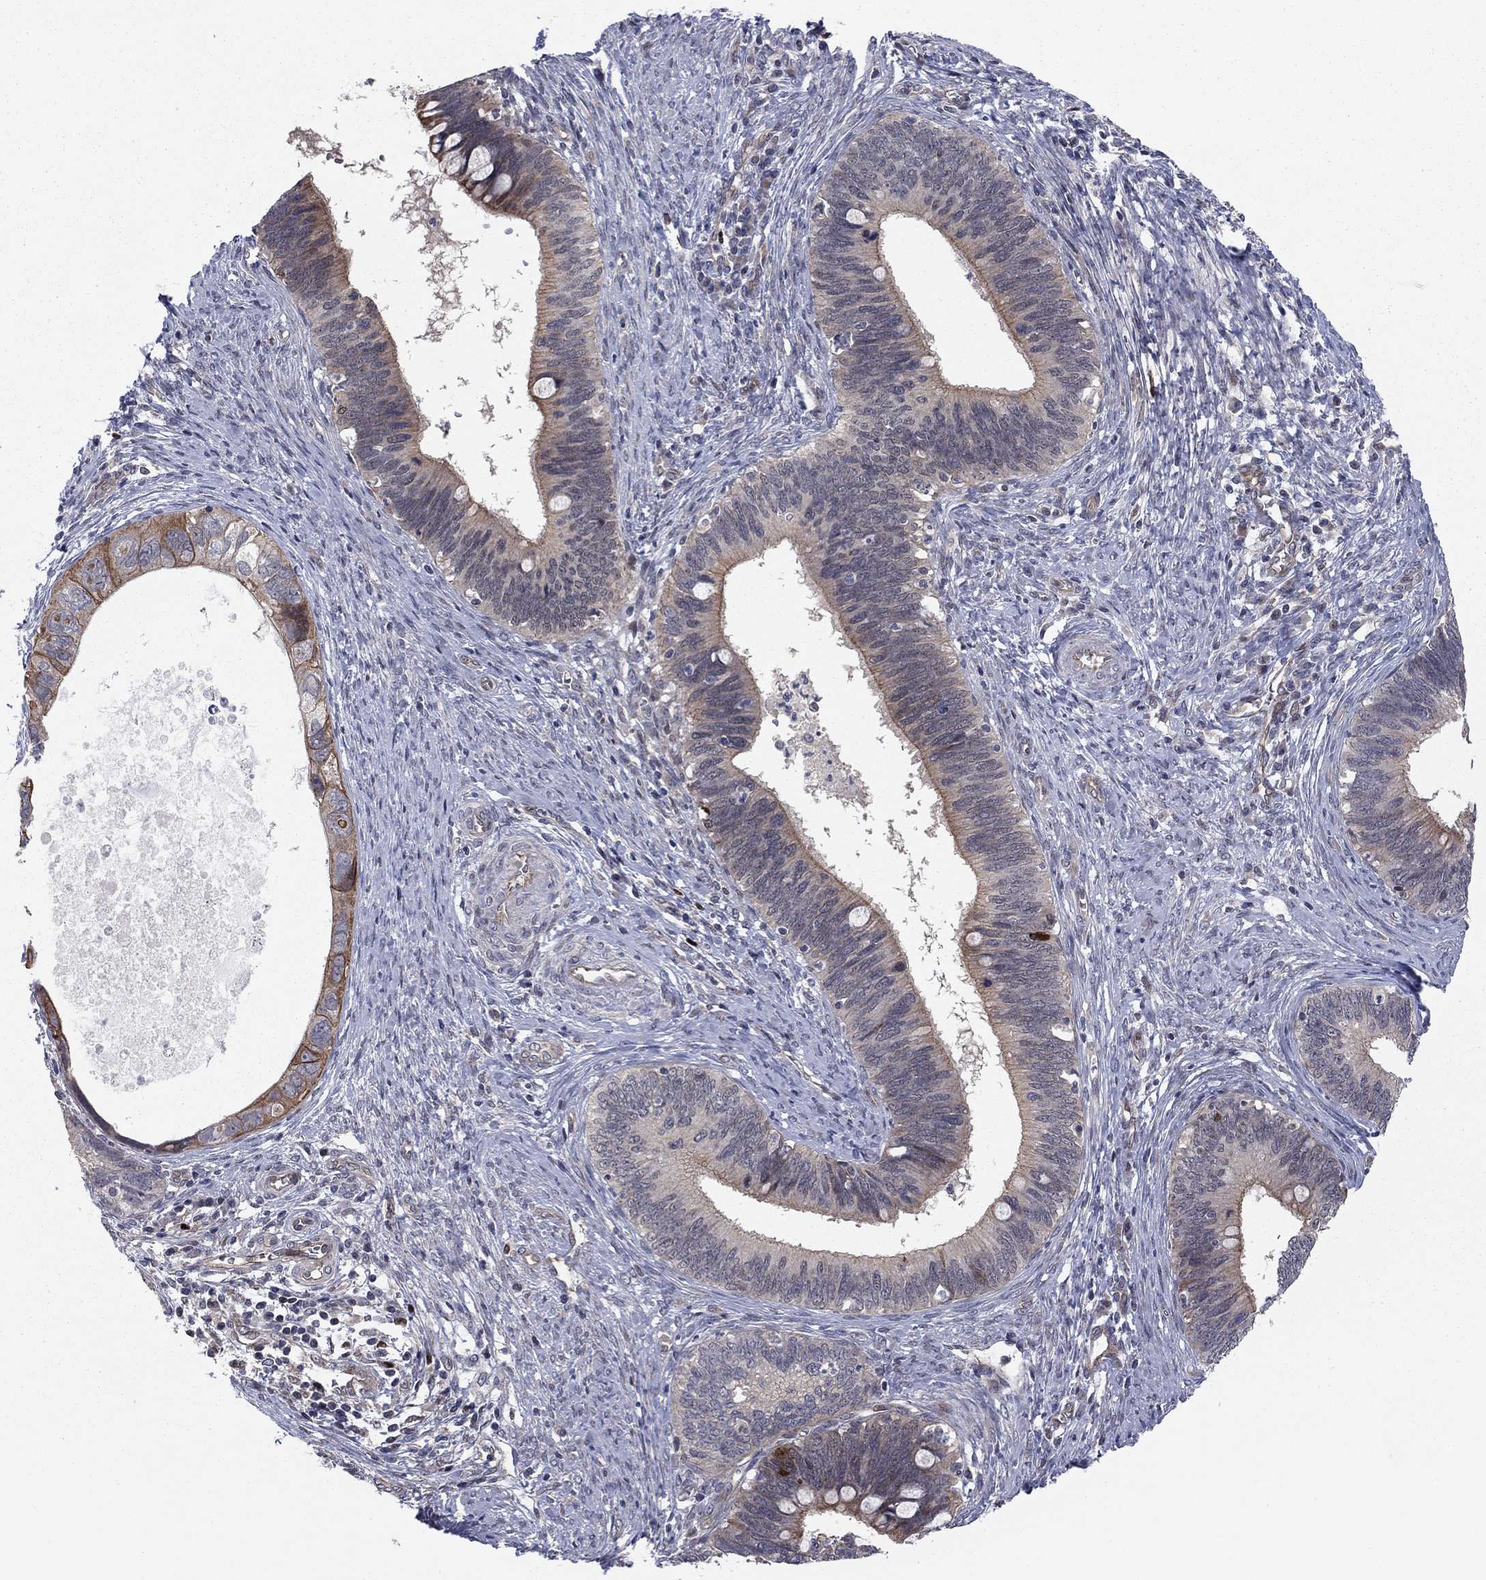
{"staining": {"intensity": "moderate", "quantity": "<25%", "location": "cytoplasmic/membranous"}, "tissue": "cervical cancer", "cell_type": "Tumor cells", "image_type": "cancer", "snomed": [{"axis": "morphology", "description": "Adenocarcinoma, NOS"}, {"axis": "topography", "description": "Cervix"}], "caption": "IHC (DAB (3,3'-diaminobenzidine)) staining of cervical cancer (adenocarcinoma) exhibits moderate cytoplasmic/membranous protein expression in about <25% of tumor cells.", "gene": "BCL11A", "patient": {"sex": "female", "age": 42}}